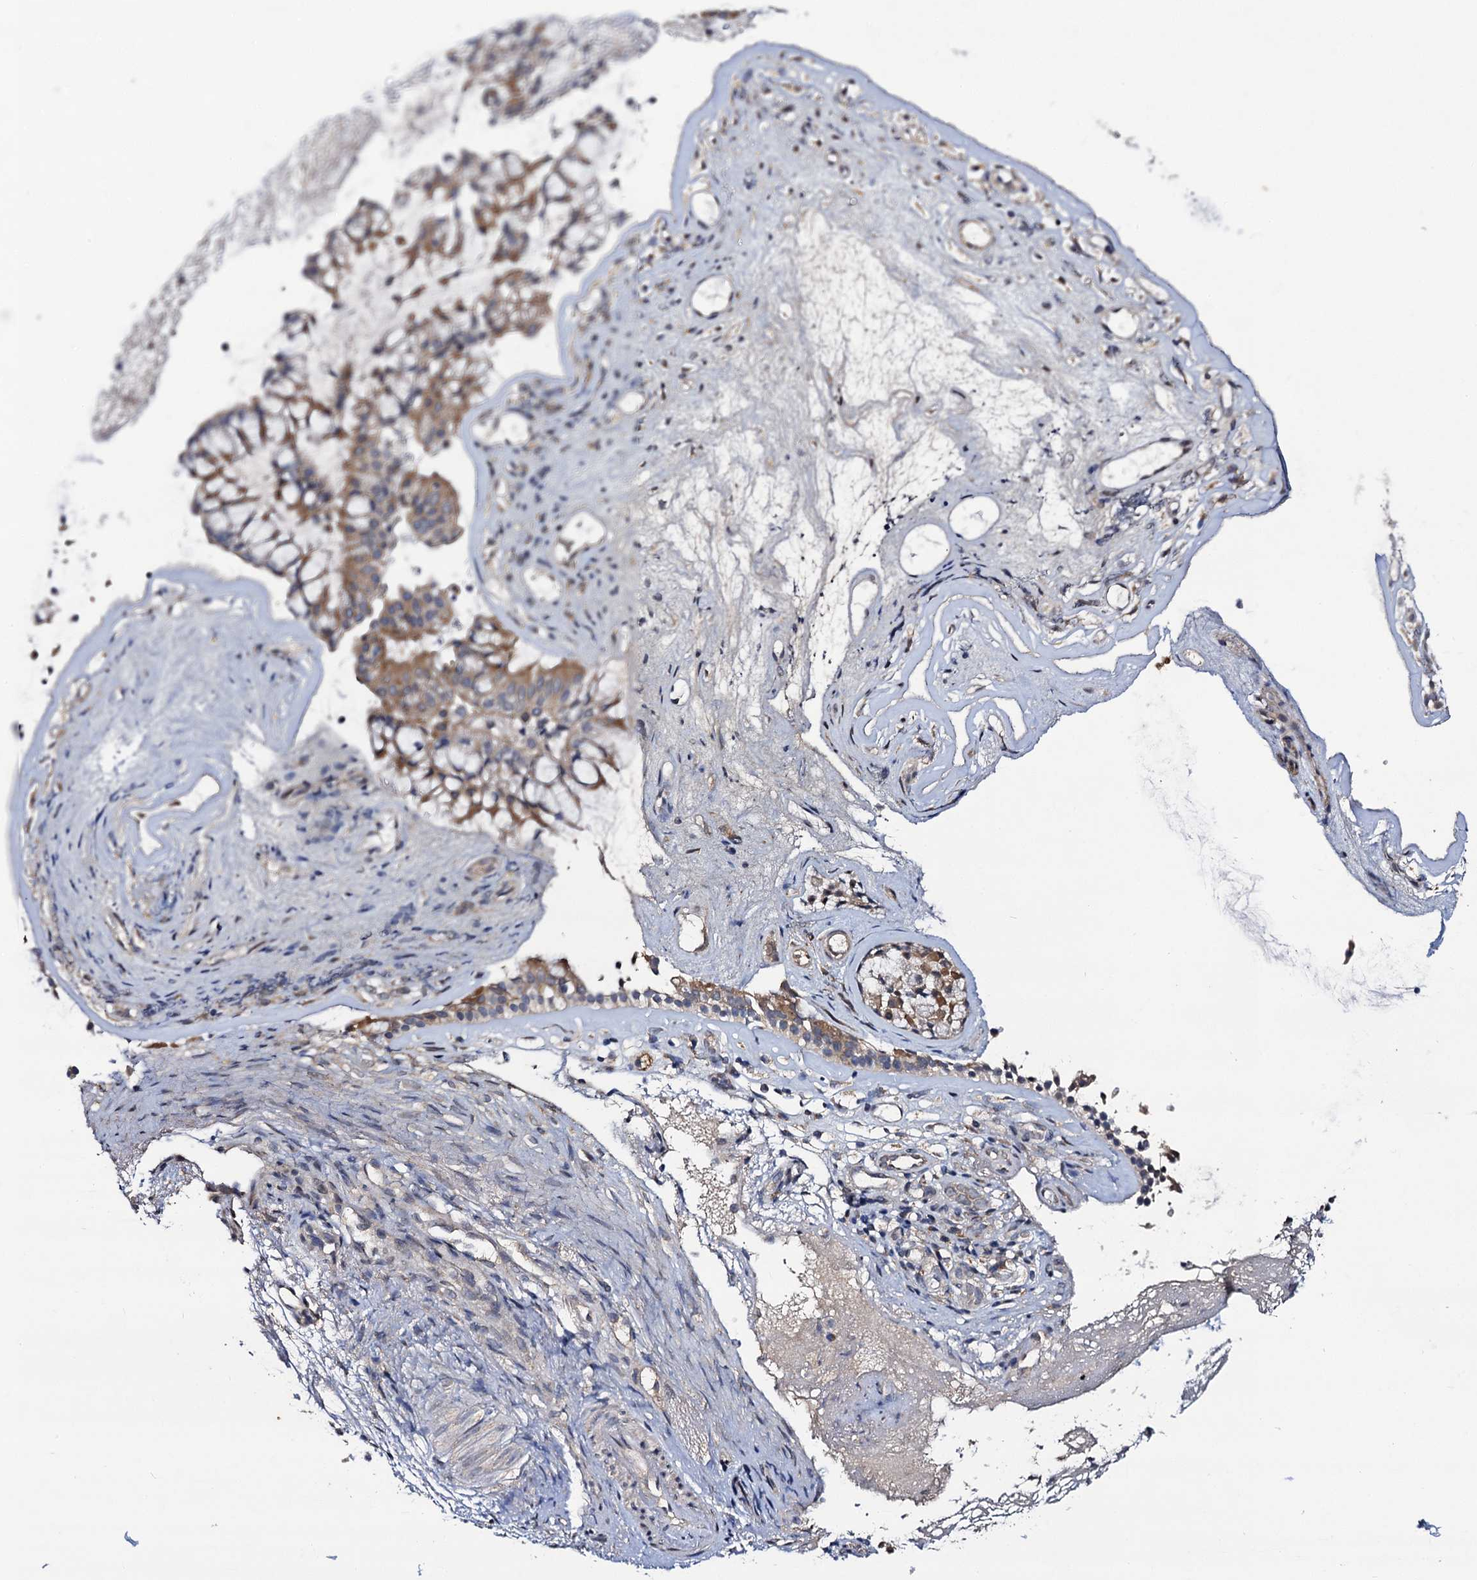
{"staining": {"intensity": "moderate", "quantity": ">75%", "location": "cytoplasmic/membranous"}, "tissue": "nasopharynx", "cell_type": "Respiratory epithelial cells", "image_type": "normal", "snomed": [{"axis": "morphology", "description": "Normal tissue, NOS"}, {"axis": "topography", "description": "Nasopharynx"}], "caption": "Nasopharynx was stained to show a protein in brown. There is medium levels of moderate cytoplasmic/membranous positivity in approximately >75% of respiratory epithelial cells.", "gene": "VPS37D", "patient": {"sex": "female", "age": 39}}